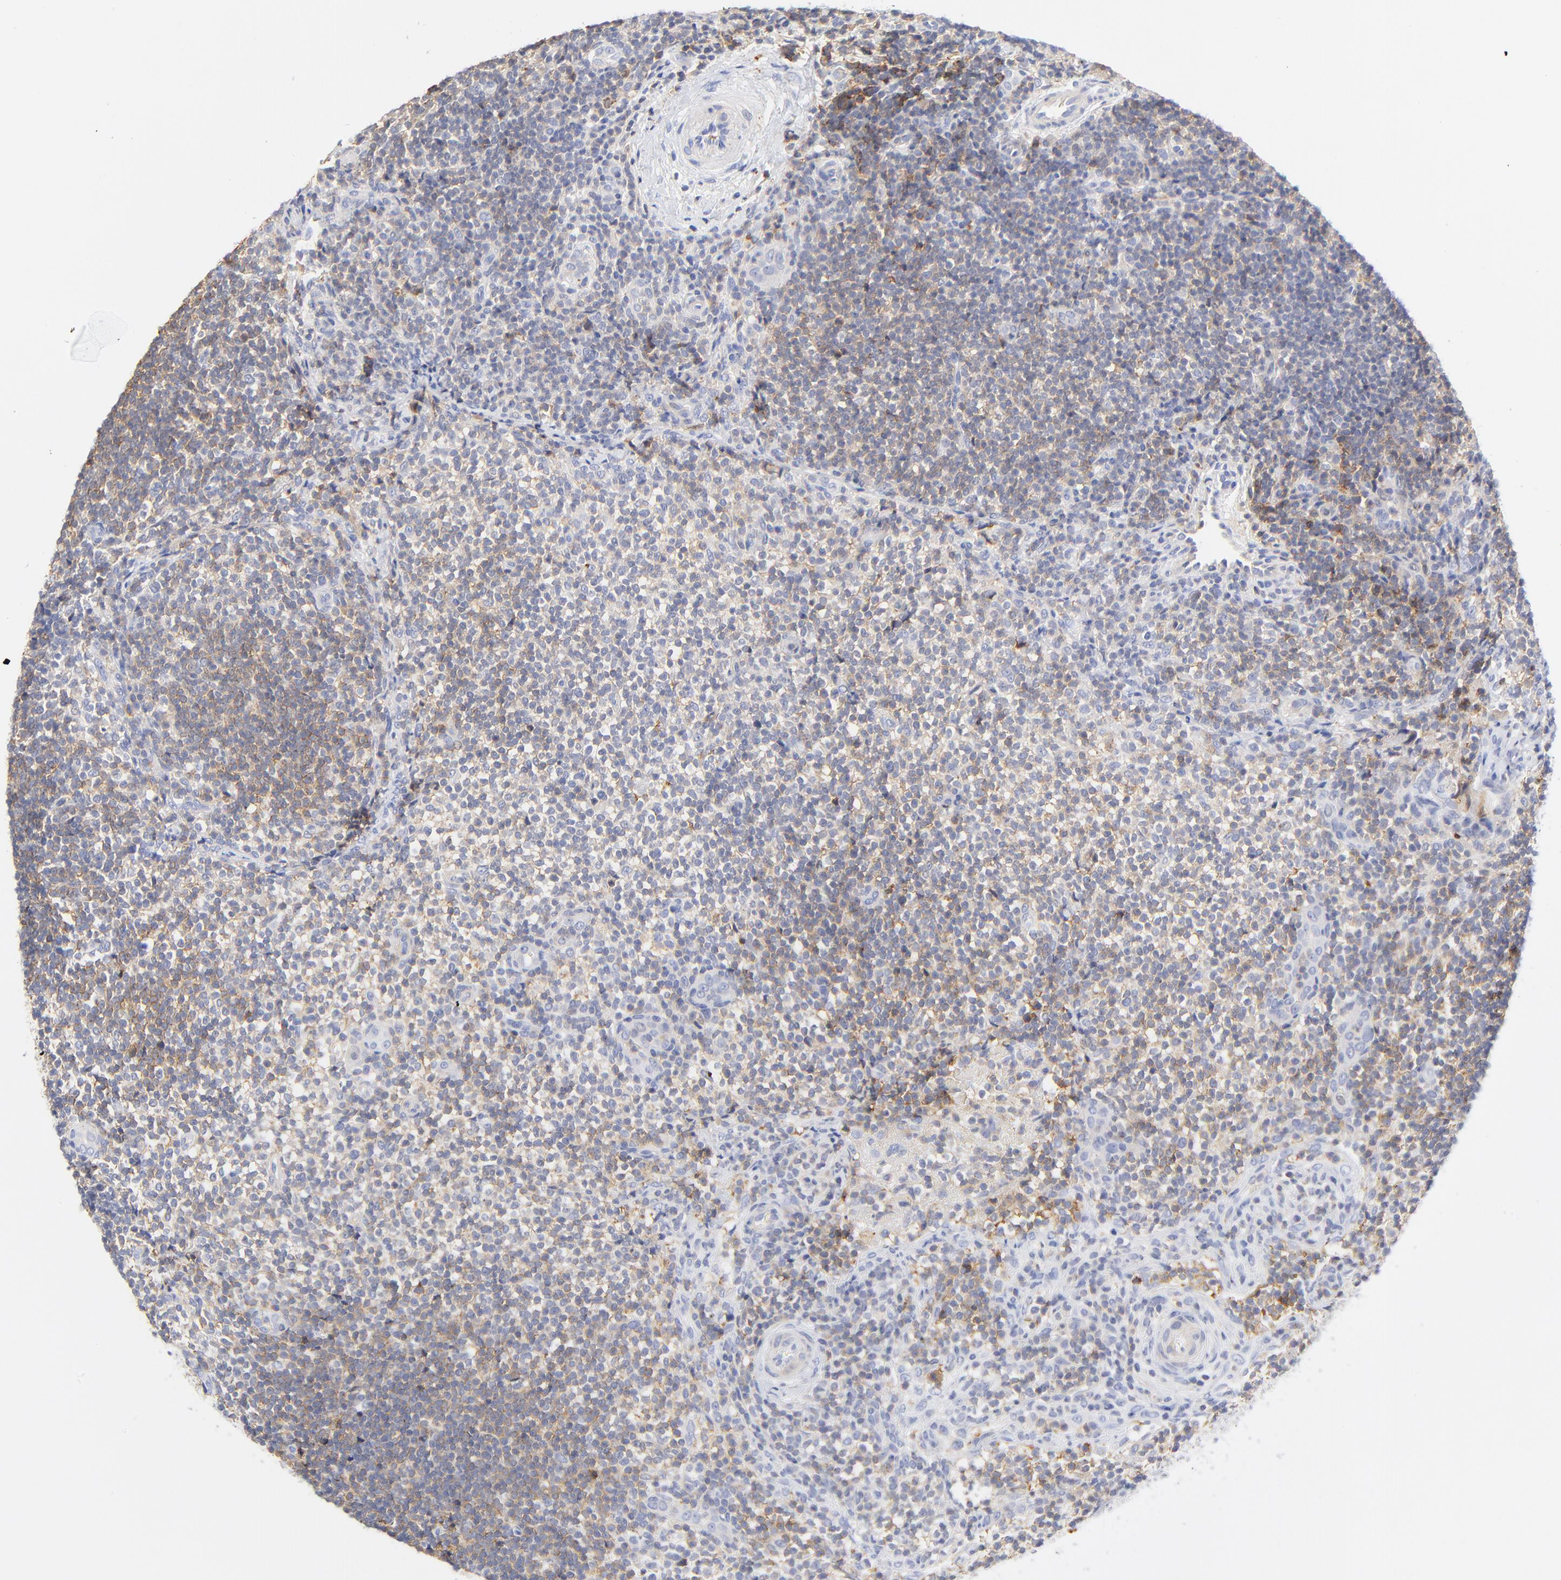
{"staining": {"intensity": "weak", "quantity": "25%-75%", "location": "cytoplasmic/membranous"}, "tissue": "lymphoma", "cell_type": "Tumor cells", "image_type": "cancer", "snomed": [{"axis": "morphology", "description": "Malignant lymphoma, non-Hodgkin's type, Low grade"}, {"axis": "topography", "description": "Lymph node"}], "caption": "A high-resolution image shows immunohistochemistry staining of low-grade malignant lymphoma, non-Hodgkin's type, which exhibits weak cytoplasmic/membranous positivity in about 25%-75% of tumor cells.", "gene": "MDGA2", "patient": {"sex": "female", "age": 76}}